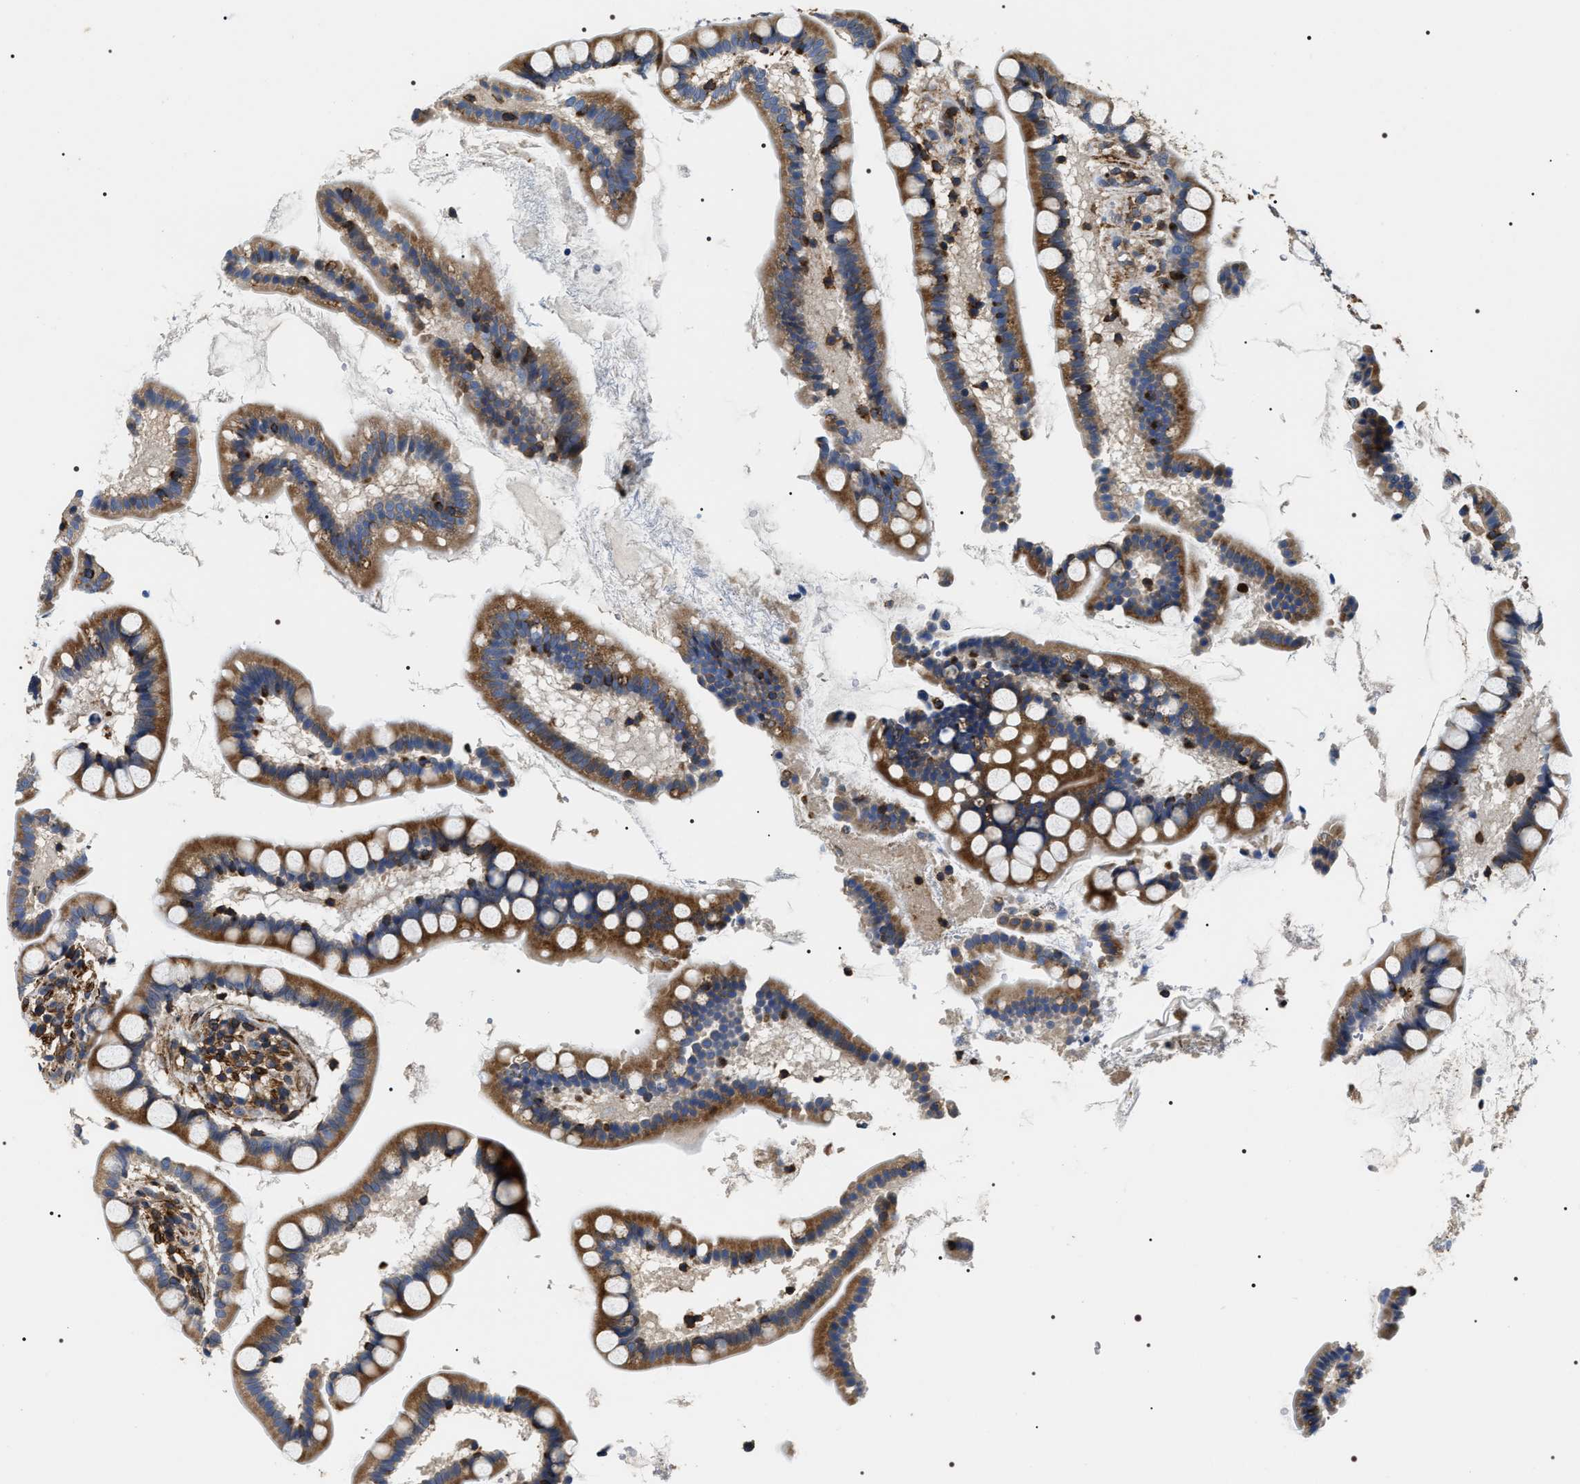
{"staining": {"intensity": "strong", "quantity": "25%-75%", "location": "cytoplasmic/membranous"}, "tissue": "small intestine", "cell_type": "Glandular cells", "image_type": "normal", "snomed": [{"axis": "morphology", "description": "Normal tissue, NOS"}, {"axis": "topography", "description": "Small intestine"}], "caption": "Protein expression analysis of unremarkable small intestine demonstrates strong cytoplasmic/membranous staining in about 25%-75% of glandular cells. (IHC, brightfield microscopy, high magnification).", "gene": "ZC3HAV1L", "patient": {"sex": "female", "age": 84}}